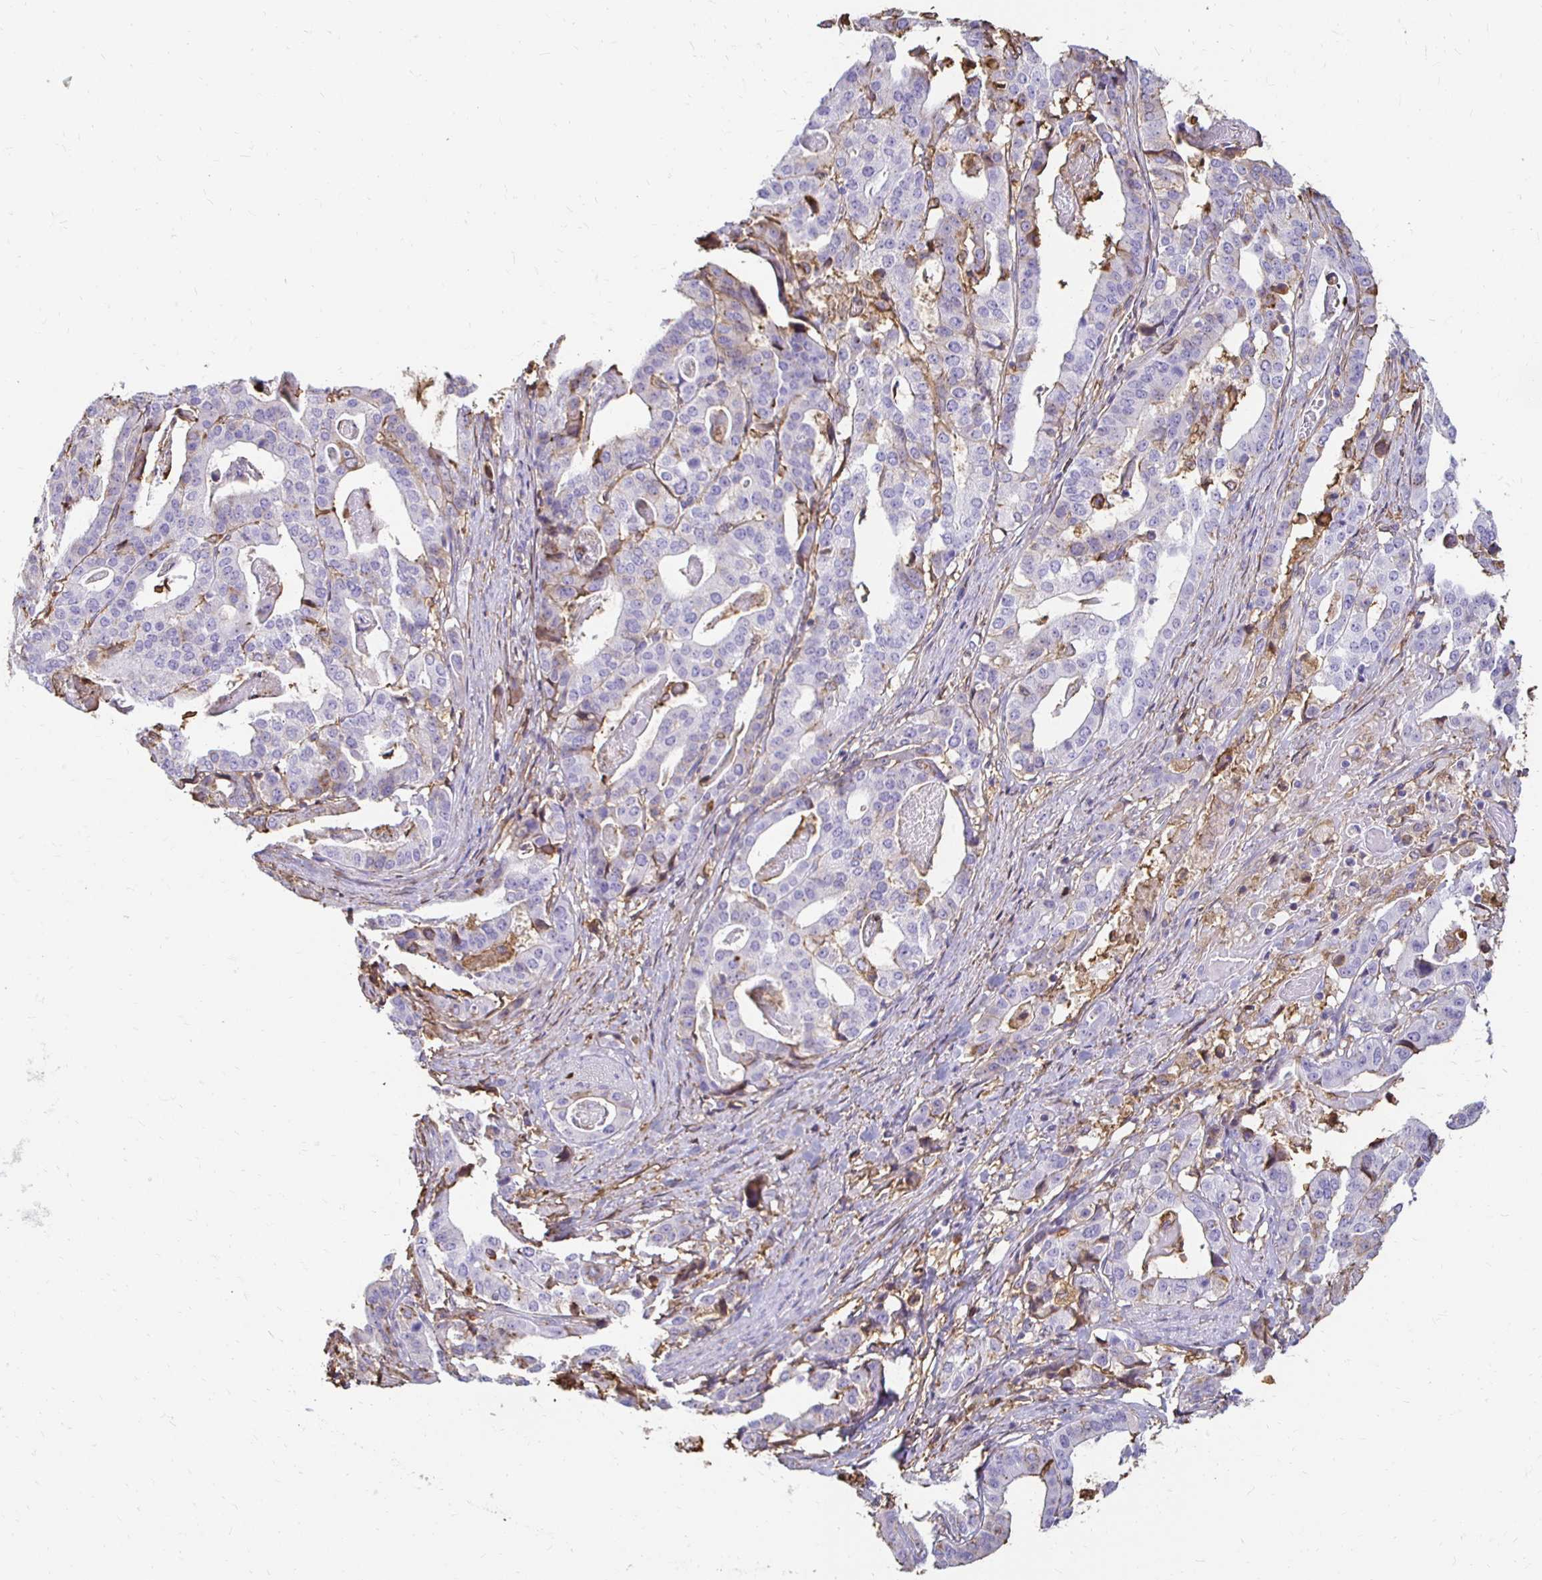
{"staining": {"intensity": "negative", "quantity": "none", "location": "none"}, "tissue": "stomach cancer", "cell_type": "Tumor cells", "image_type": "cancer", "snomed": [{"axis": "morphology", "description": "Adenocarcinoma, NOS"}, {"axis": "topography", "description": "Stomach"}], "caption": "Stomach cancer was stained to show a protein in brown. There is no significant expression in tumor cells.", "gene": "TAS1R3", "patient": {"sex": "male", "age": 48}}